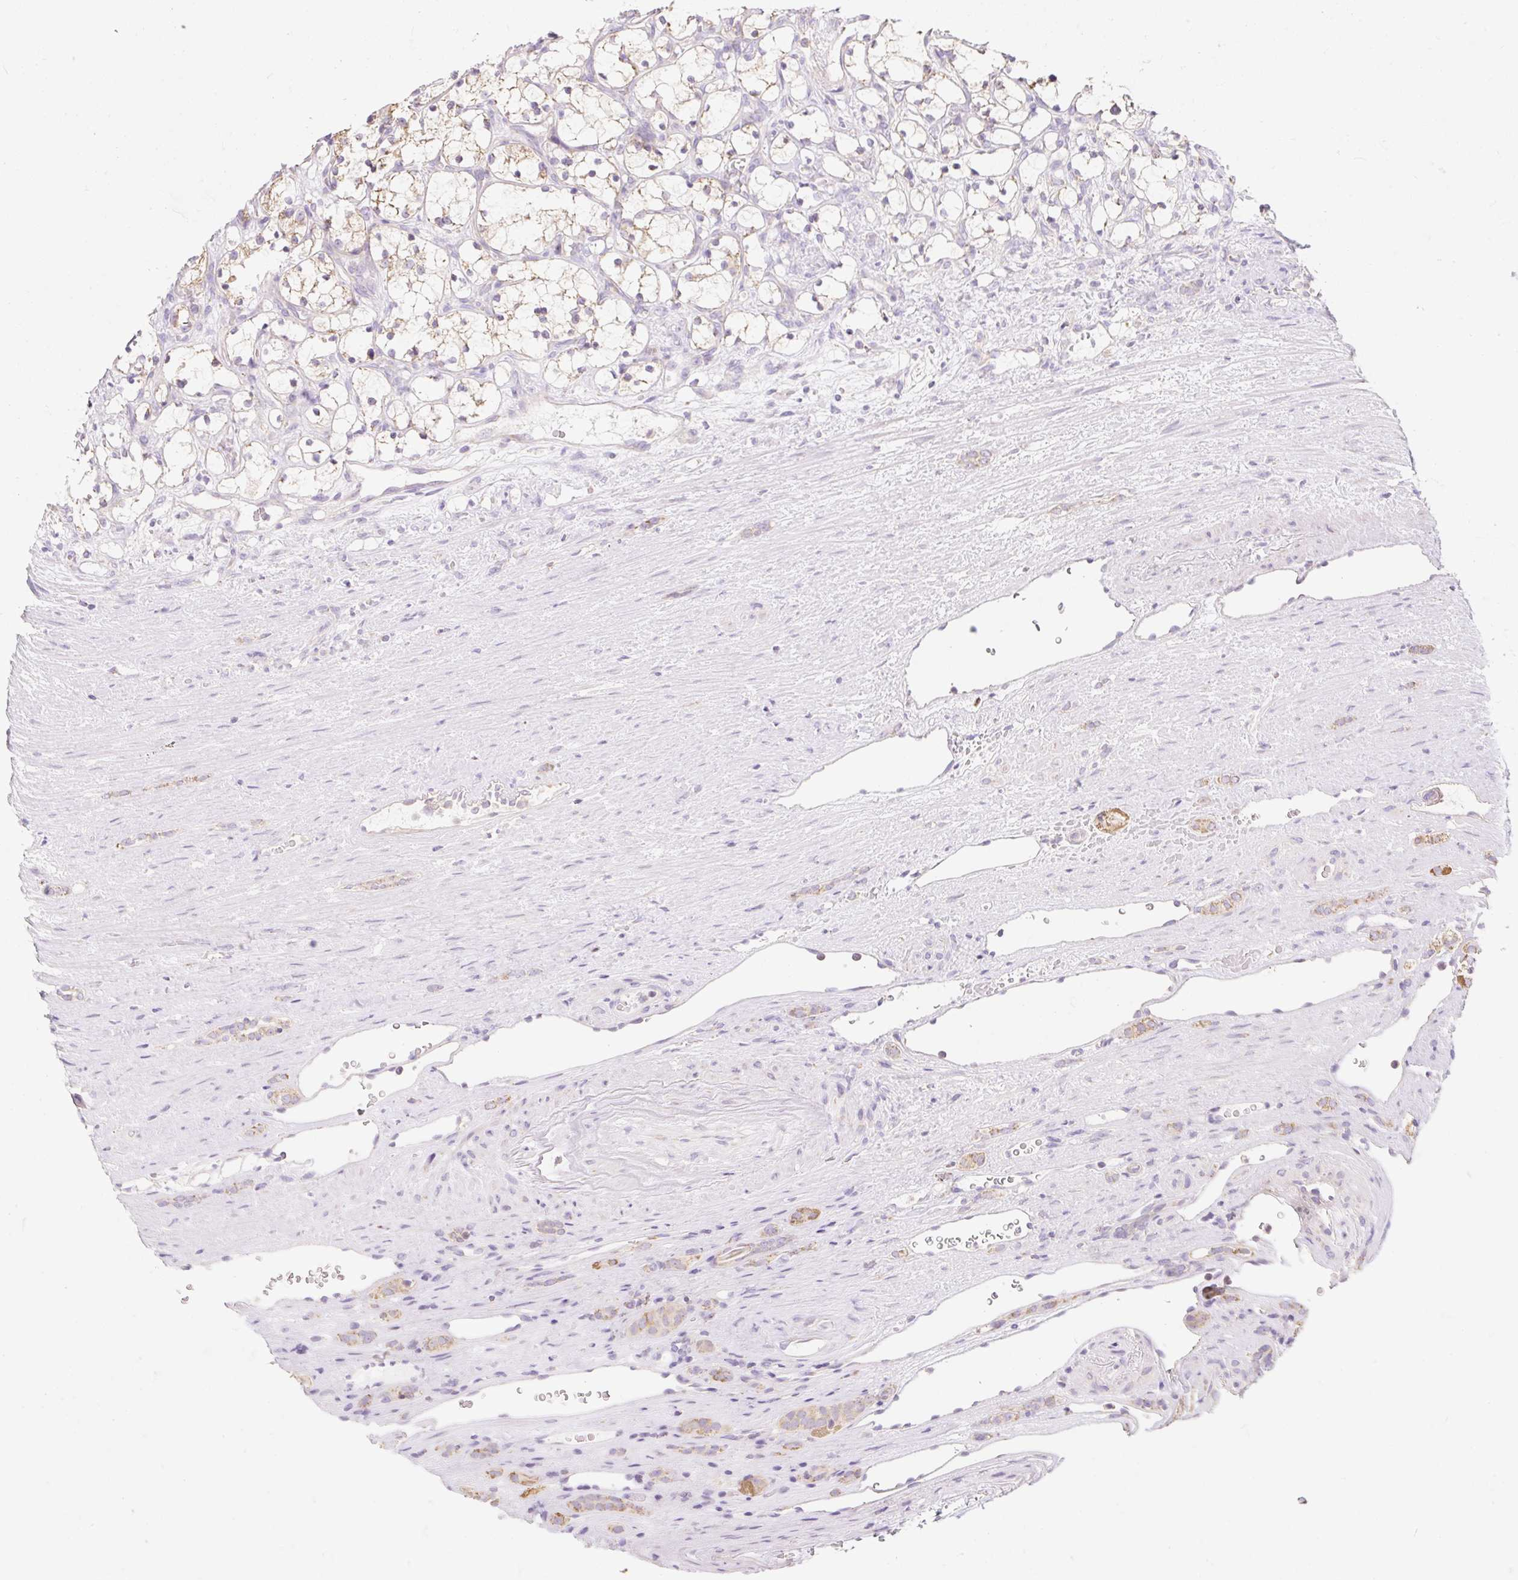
{"staining": {"intensity": "weak", "quantity": "25%-75%", "location": "cytoplasmic/membranous"}, "tissue": "renal cancer", "cell_type": "Tumor cells", "image_type": "cancer", "snomed": [{"axis": "morphology", "description": "Adenocarcinoma, NOS"}, {"axis": "topography", "description": "Kidney"}], "caption": "Renal cancer (adenocarcinoma) stained for a protein shows weak cytoplasmic/membranous positivity in tumor cells.", "gene": "DHX35", "patient": {"sex": "female", "age": 69}}